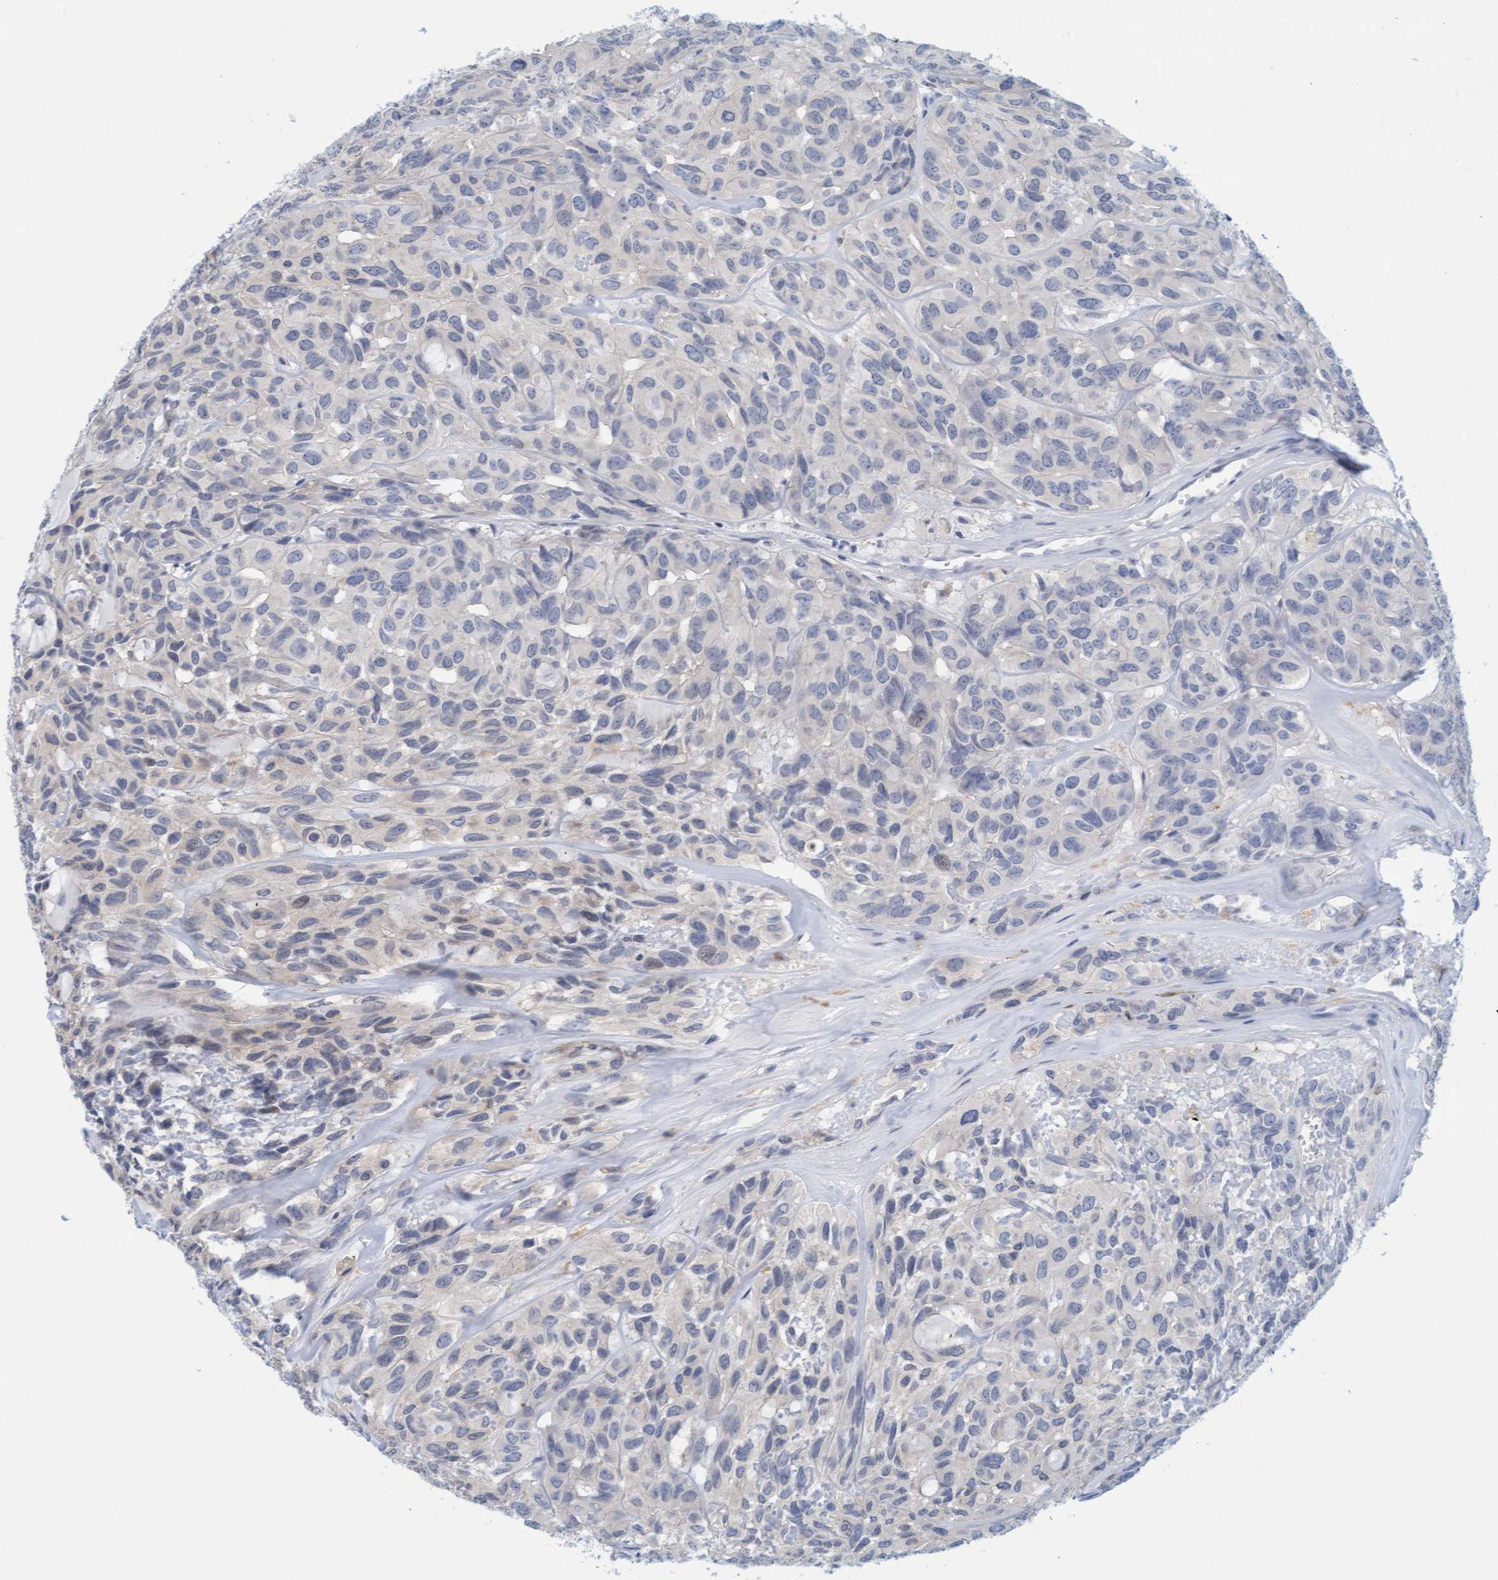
{"staining": {"intensity": "weak", "quantity": "<25%", "location": "cytoplasmic/membranous"}, "tissue": "head and neck cancer", "cell_type": "Tumor cells", "image_type": "cancer", "snomed": [{"axis": "morphology", "description": "Adenocarcinoma, NOS"}, {"axis": "topography", "description": "Salivary gland, NOS"}, {"axis": "topography", "description": "Head-Neck"}], "caption": "IHC photomicrograph of human head and neck adenocarcinoma stained for a protein (brown), which shows no positivity in tumor cells.", "gene": "KLHL11", "patient": {"sex": "female", "age": 76}}